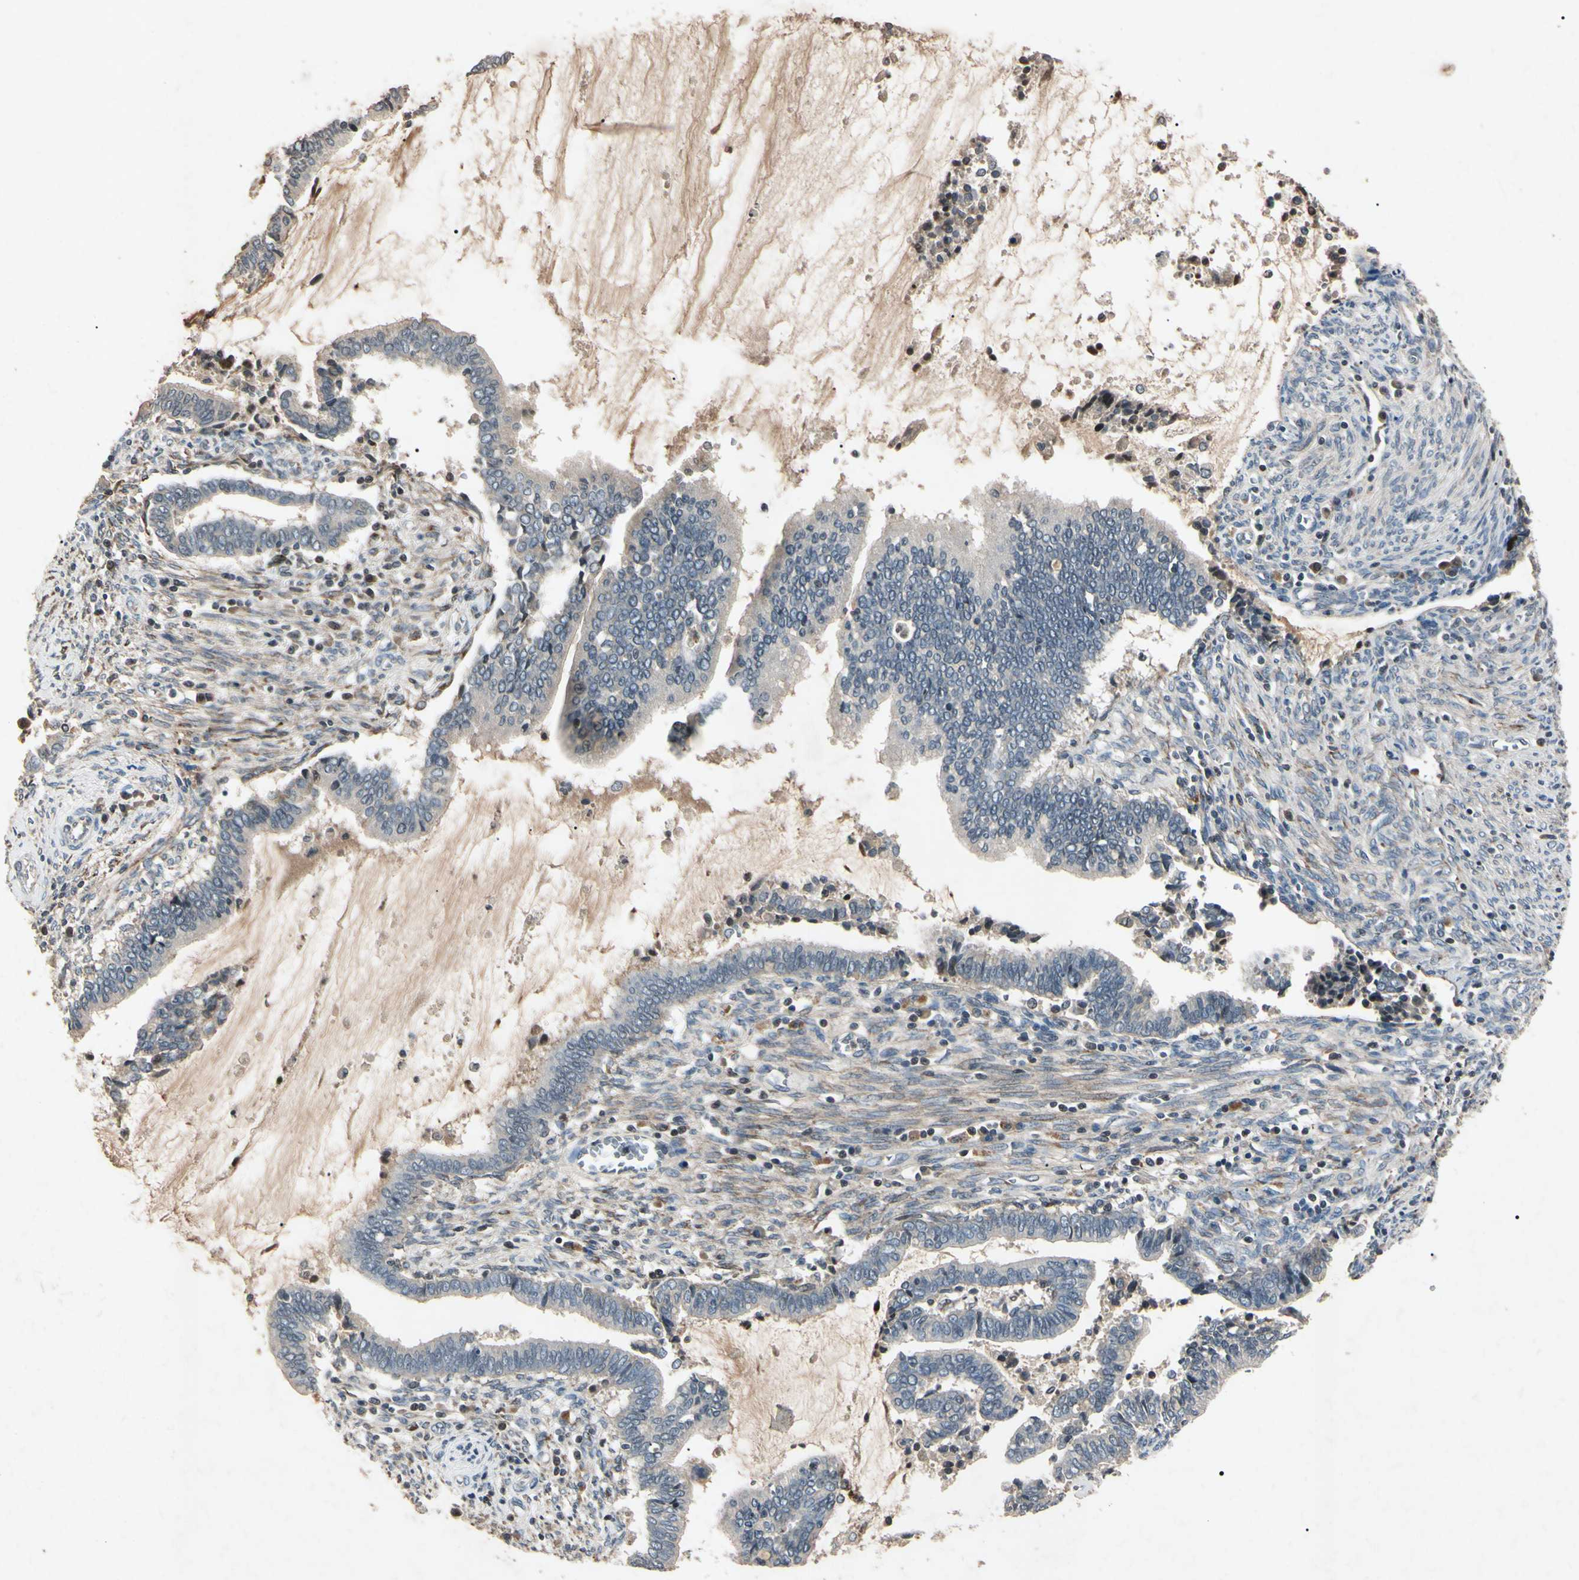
{"staining": {"intensity": "weak", "quantity": "<25%", "location": "cytoplasmic/membranous"}, "tissue": "cervical cancer", "cell_type": "Tumor cells", "image_type": "cancer", "snomed": [{"axis": "morphology", "description": "Adenocarcinoma, NOS"}, {"axis": "topography", "description": "Cervix"}], "caption": "The histopathology image exhibits no significant positivity in tumor cells of adenocarcinoma (cervical). (Immunohistochemistry (ihc), brightfield microscopy, high magnification).", "gene": "AEBP1", "patient": {"sex": "female", "age": 44}}